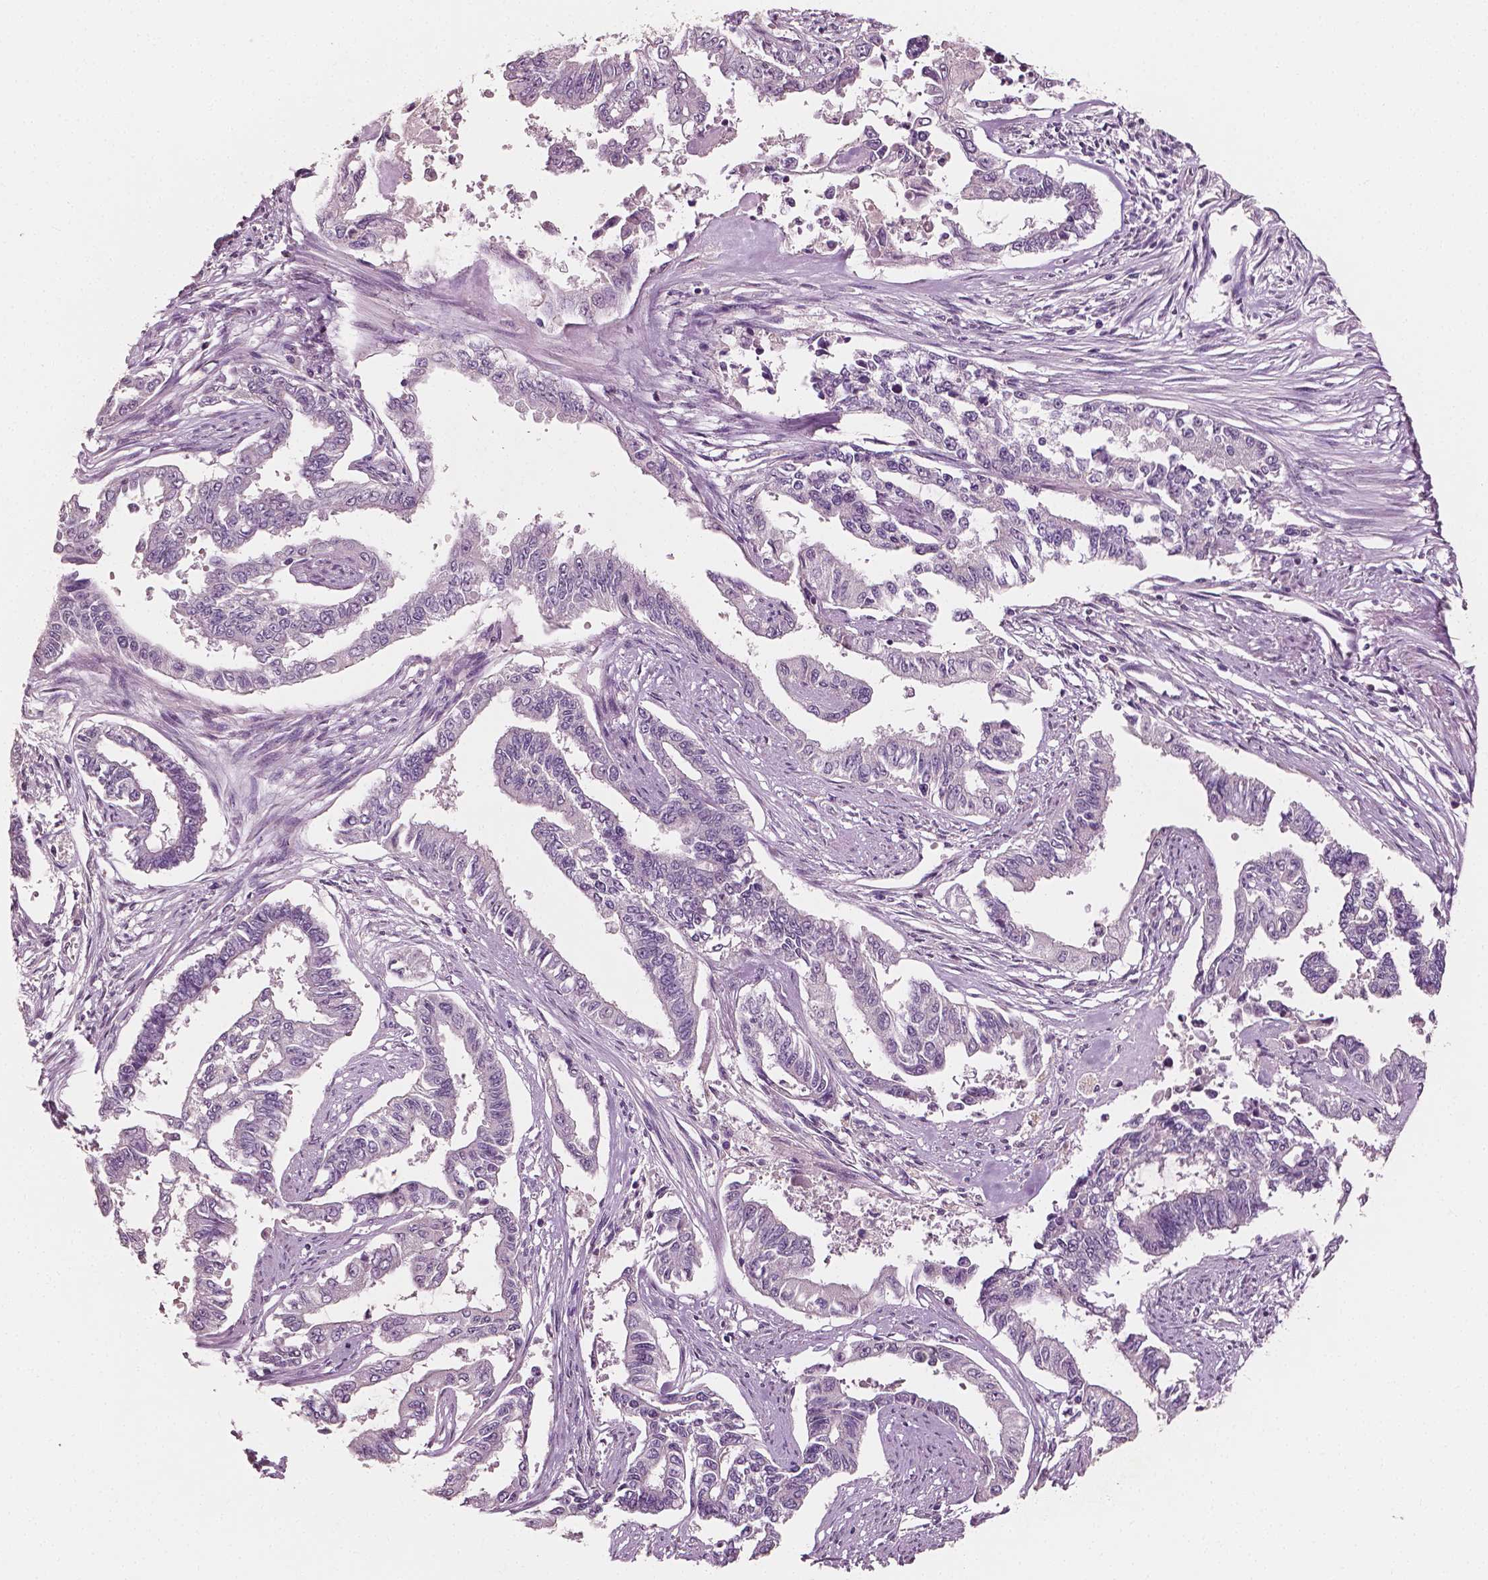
{"staining": {"intensity": "negative", "quantity": "none", "location": "none"}, "tissue": "endometrial cancer", "cell_type": "Tumor cells", "image_type": "cancer", "snomed": [{"axis": "morphology", "description": "Adenocarcinoma, NOS"}, {"axis": "topography", "description": "Uterus"}], "caption": "High power microscopy image of an immunohistochemistry (IHC) histopathology image of adenocarcinoma (endometrial), revealing no significant expression in tumor cells.", "gene": "PLA2R1", "patient": {"sex": "female", "age": 59}}